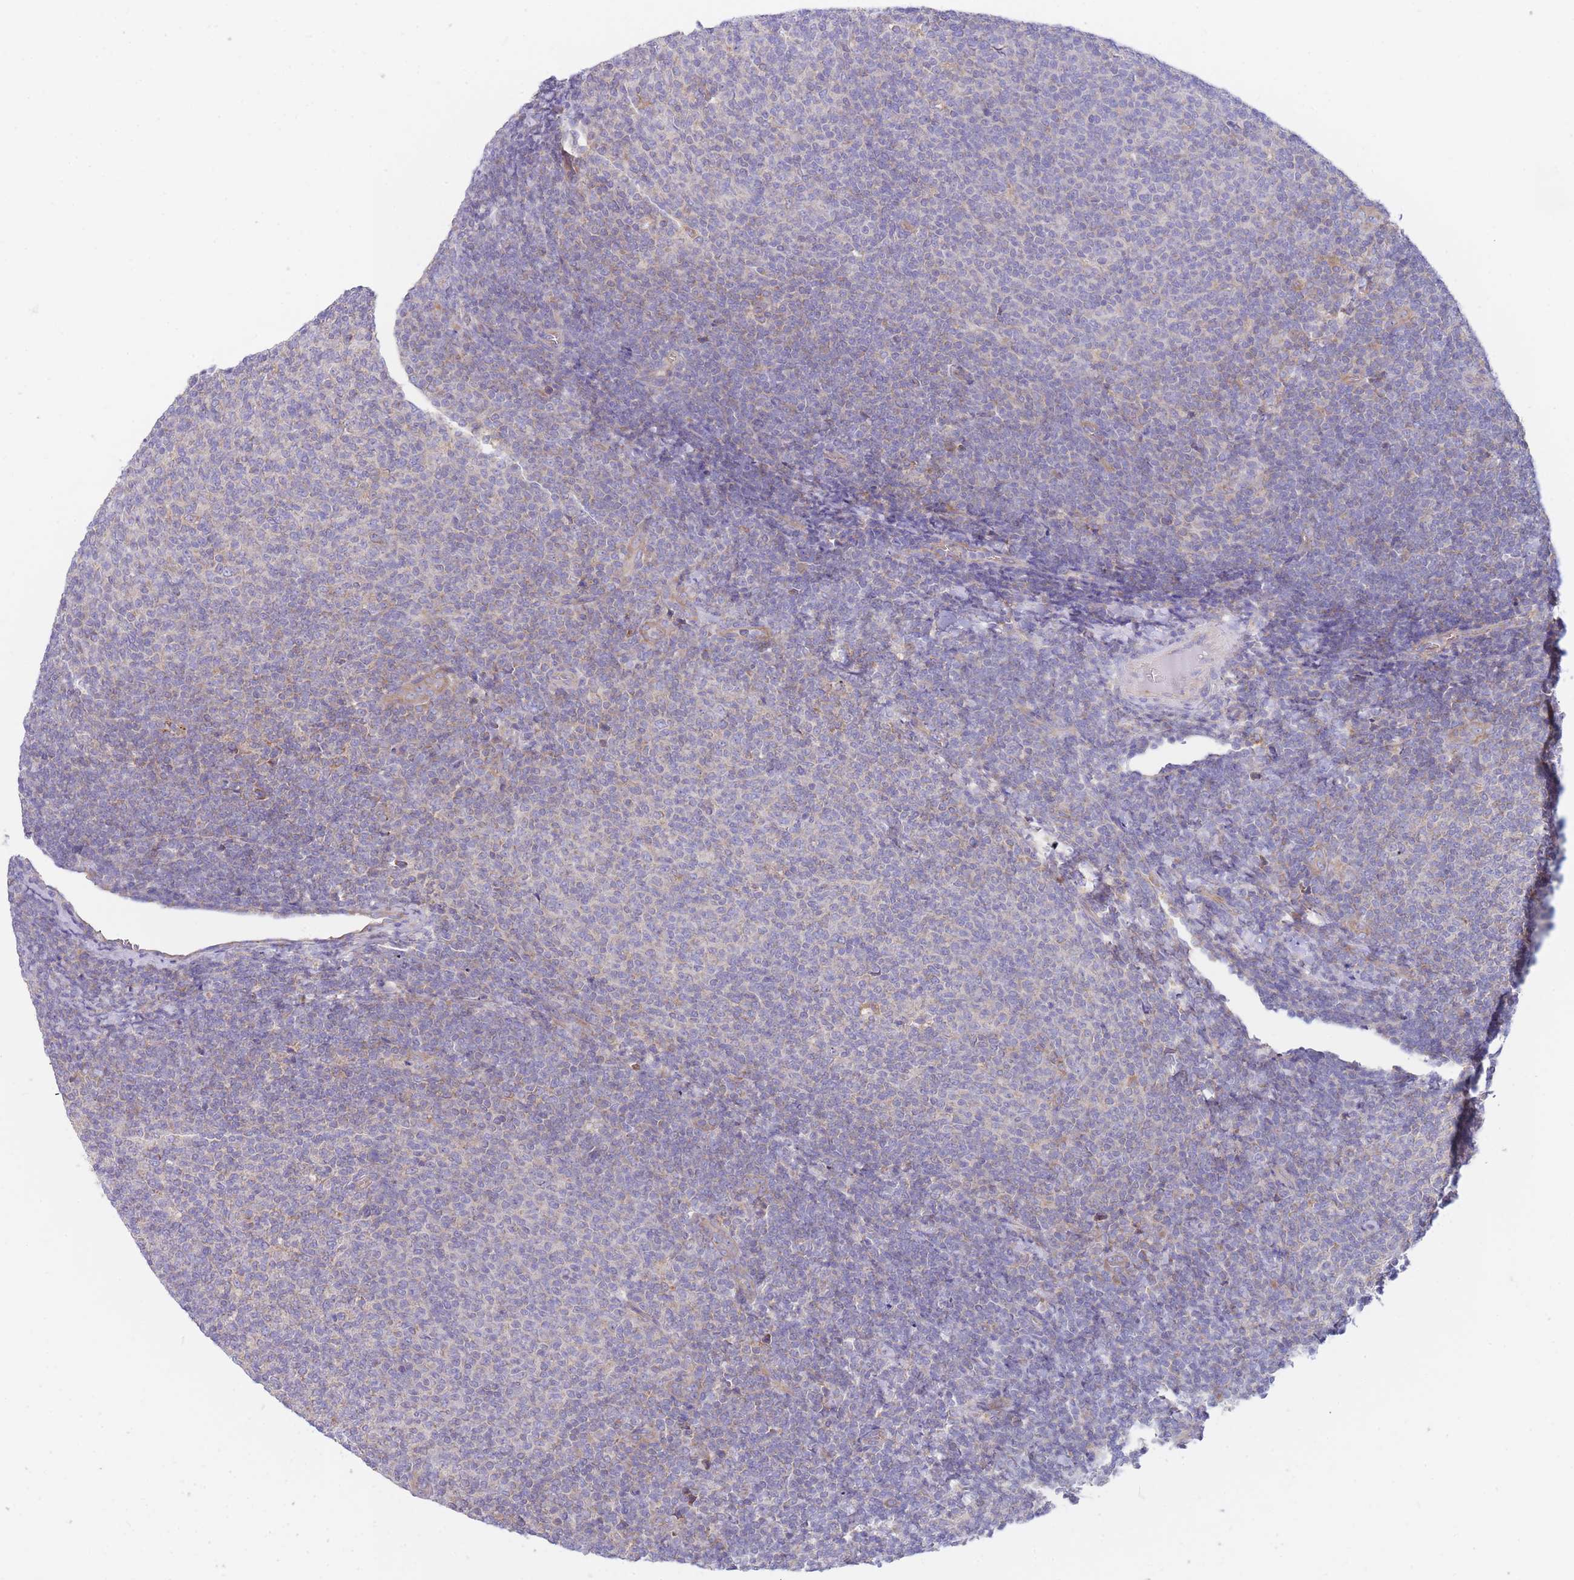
{"staining": {"intensity": "negative", "quantity": "none", "location": "none"}, "tissue": "lymphoma", "cell_type": "Tumor cells", "image_type": "cancer", "snomed": [{"axis": "morphology", "description": "Malignant lymphoma, non-Hodgkin's type, Low grade"}, {"axis": "topography", "description": "Lymph node"}], "caption": "High power microscopy histopathology image of an IHC photomicrograph of low-grade malignant lymphoma, non-Hodgkin's type, revealing no significant positivity in tumor cells.", "gene": "SH2B2", "patient": {"sex": "male", "age": 66}}